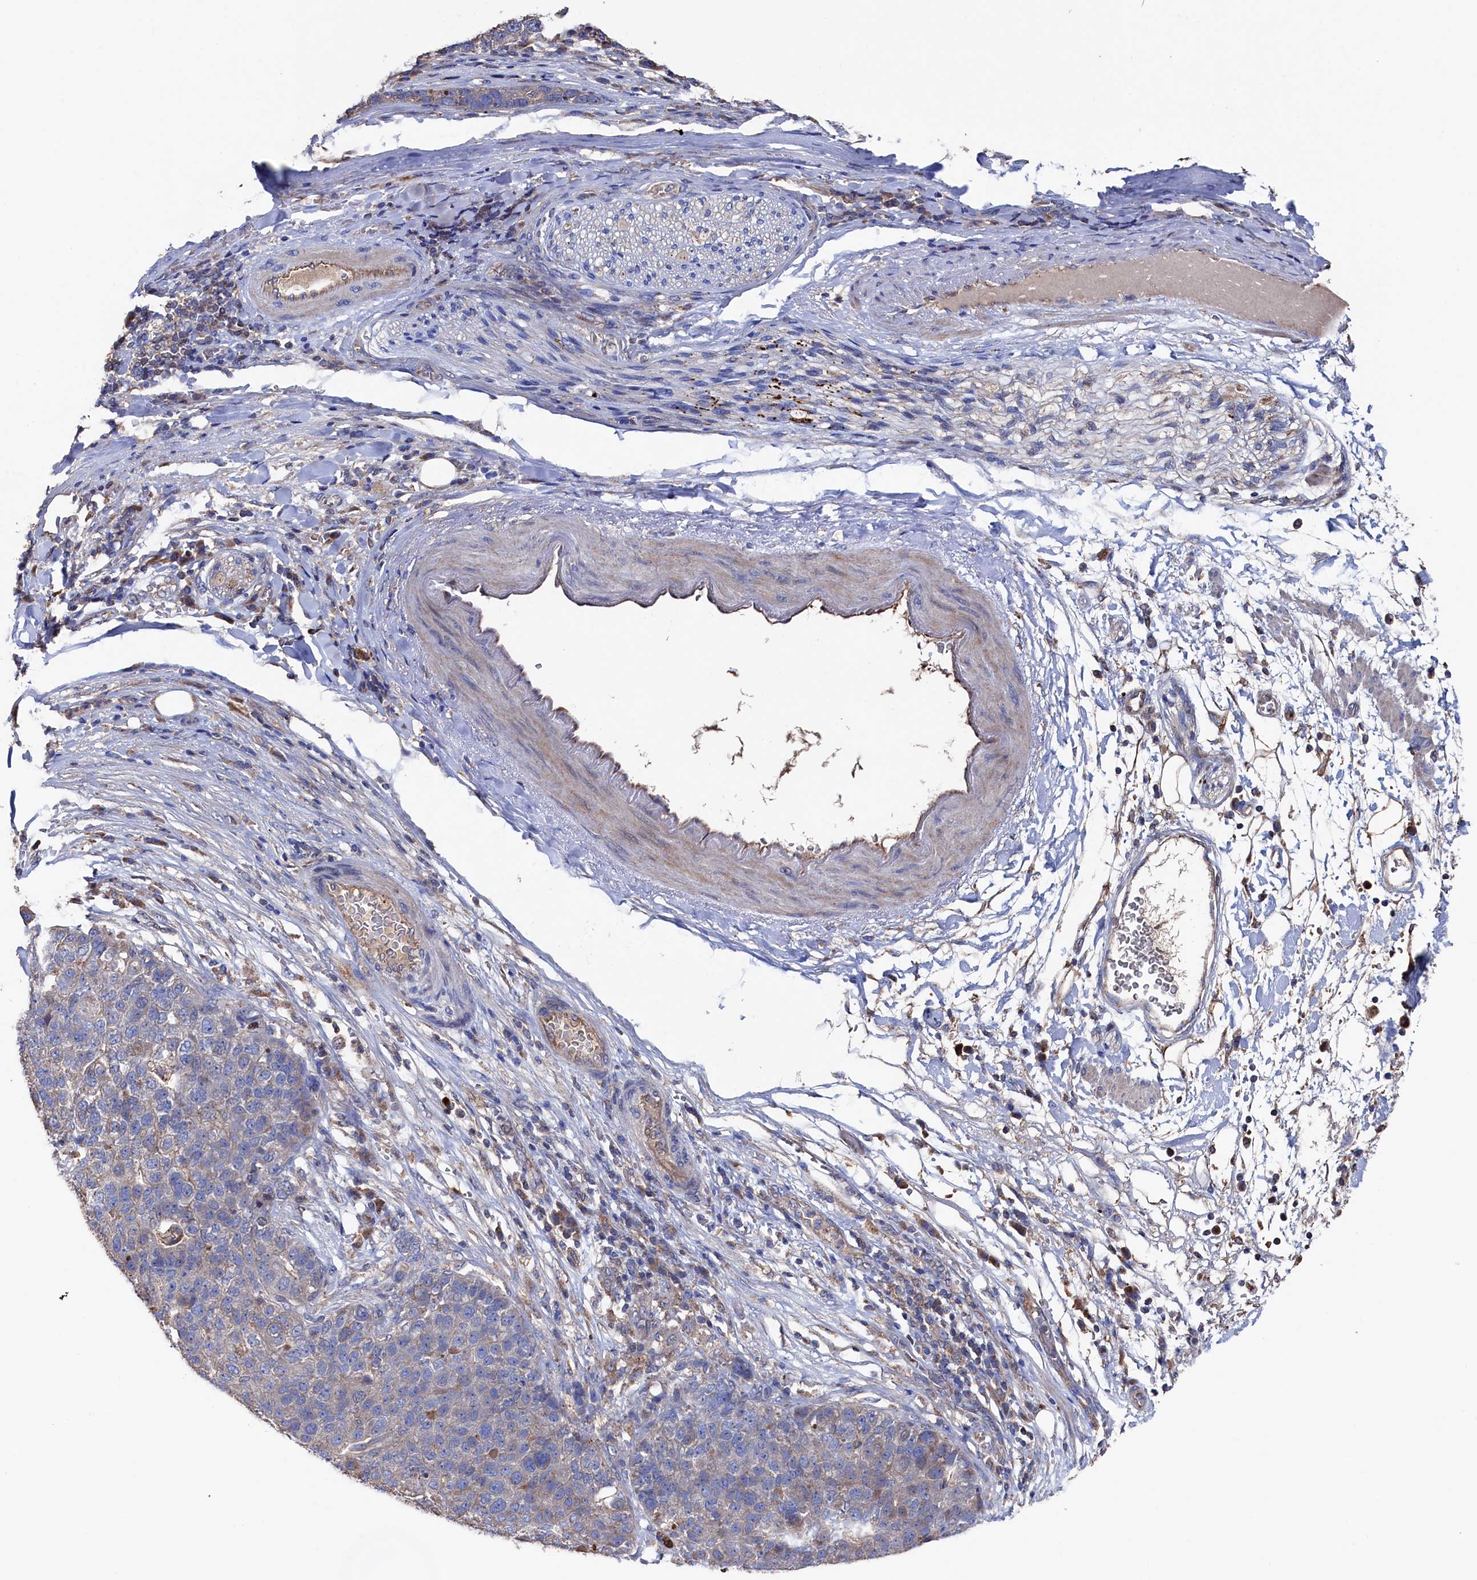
{"staining": {"intensity": "weak", "quantity": "<25%", "location": "cytoplasmic/membranous"}, "tissue": "pancreatic cancer", "cell_type": "Tumor cells", "image_type": "cancer", "snomed": [{"axis": "morphology", "description": "Adenocarcinoma, NOS"}, {"axis": "topography", "description": "Pancreas"}], "caption": "Immunohistochemistry (IHC) histopathology image of pancreatic adenocarcinoma stained for a protein (brown), which displays no expression in tumor cells.", "gene": "TK2", "patient": {"sex": "female", "age": 61}}